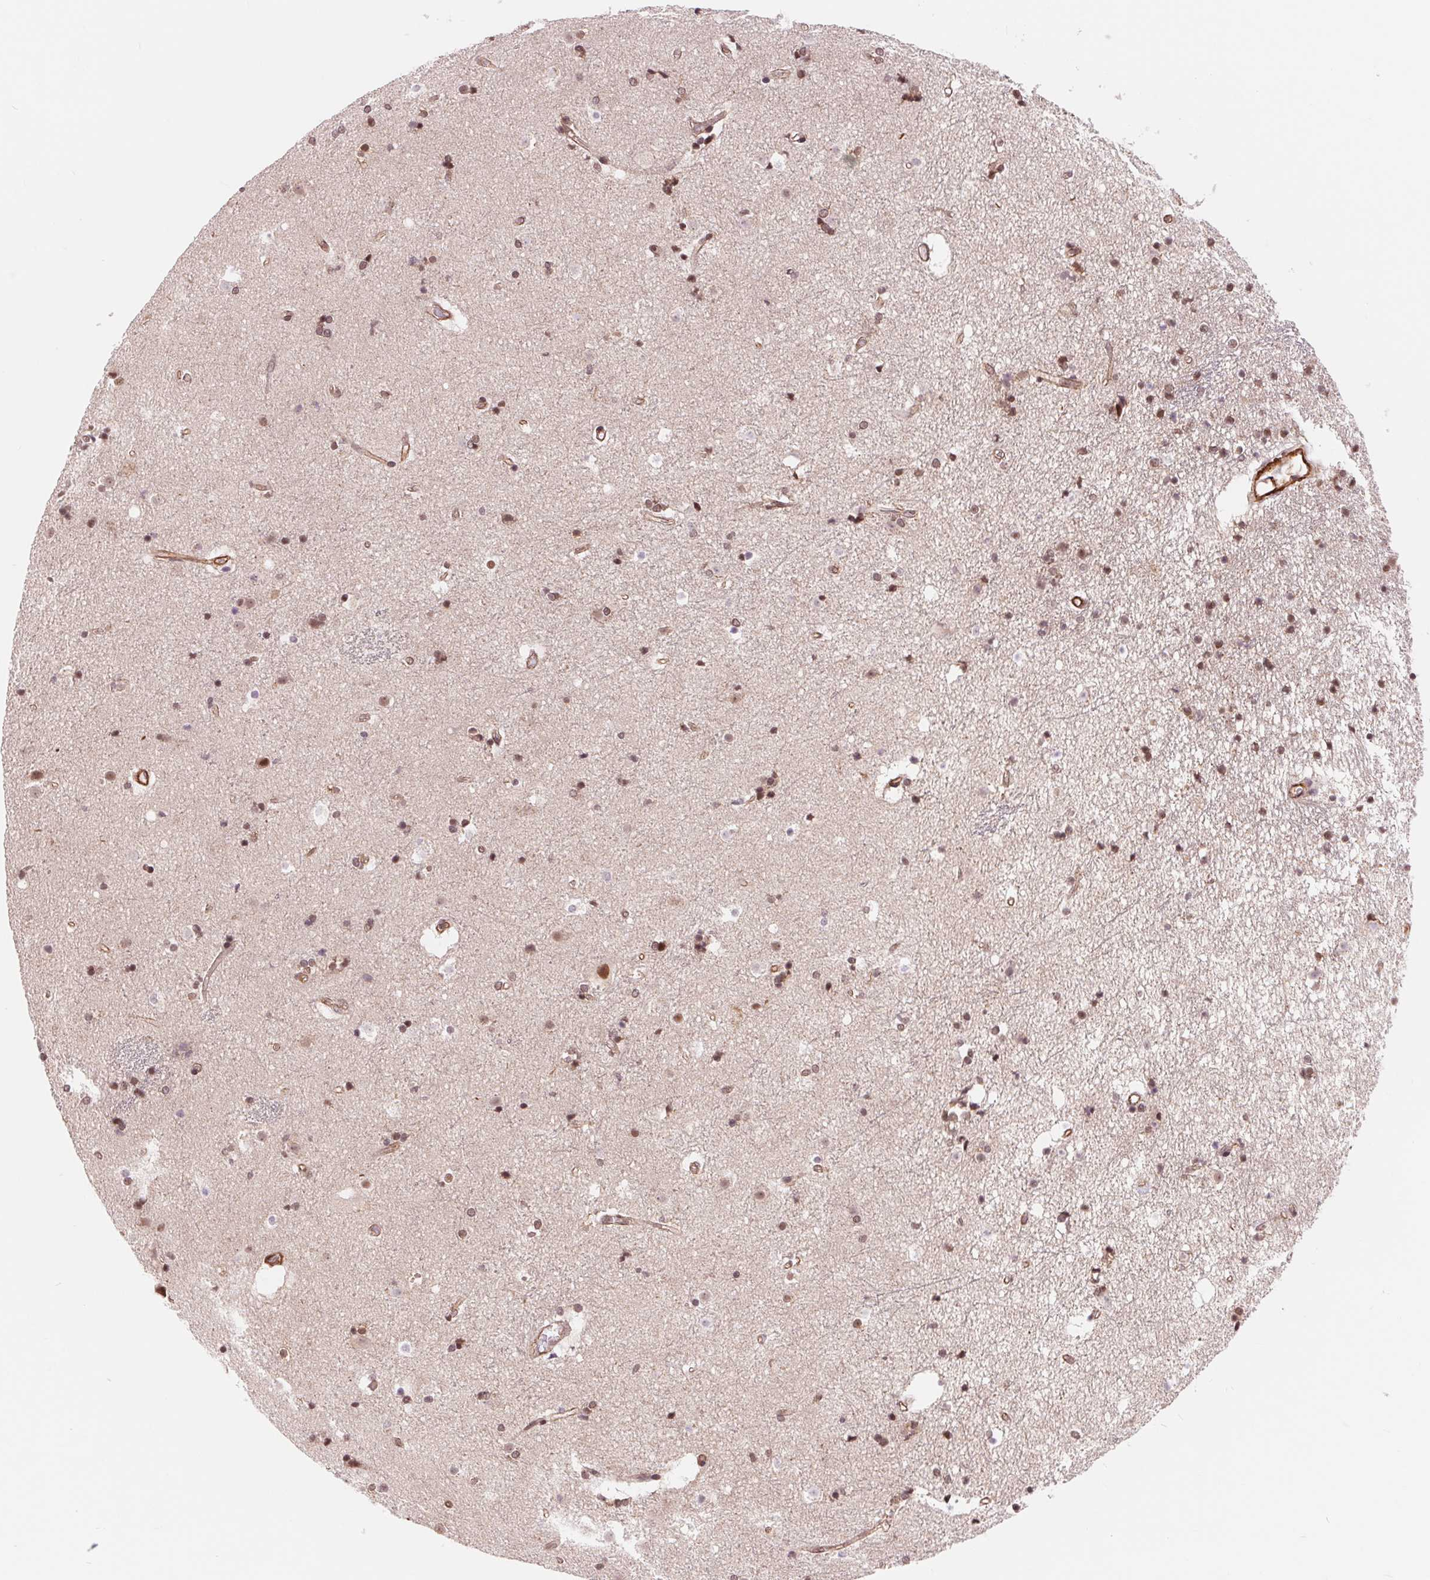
{"staining": {"intensity": "weak", "quantity": ">75%", "location": "nuclear"}, "tissue": "caudate", "cell_type": "Glial cells", "image_type": "normal", "snomed": [{"axis": "morphology", "description": "Normal tissue, NOS"}, {"axis": "topography", "description": "Lateral ventricle wall"}], "caption": "Brown immunohistochemical staining in benign caudate exhibits weak nuclear expression in about >75% of glial cells. (IHC, brightfield microscopy, high magnification).", "gene": "BCAT1", "patient": {"sex": "female", "age": 71}}